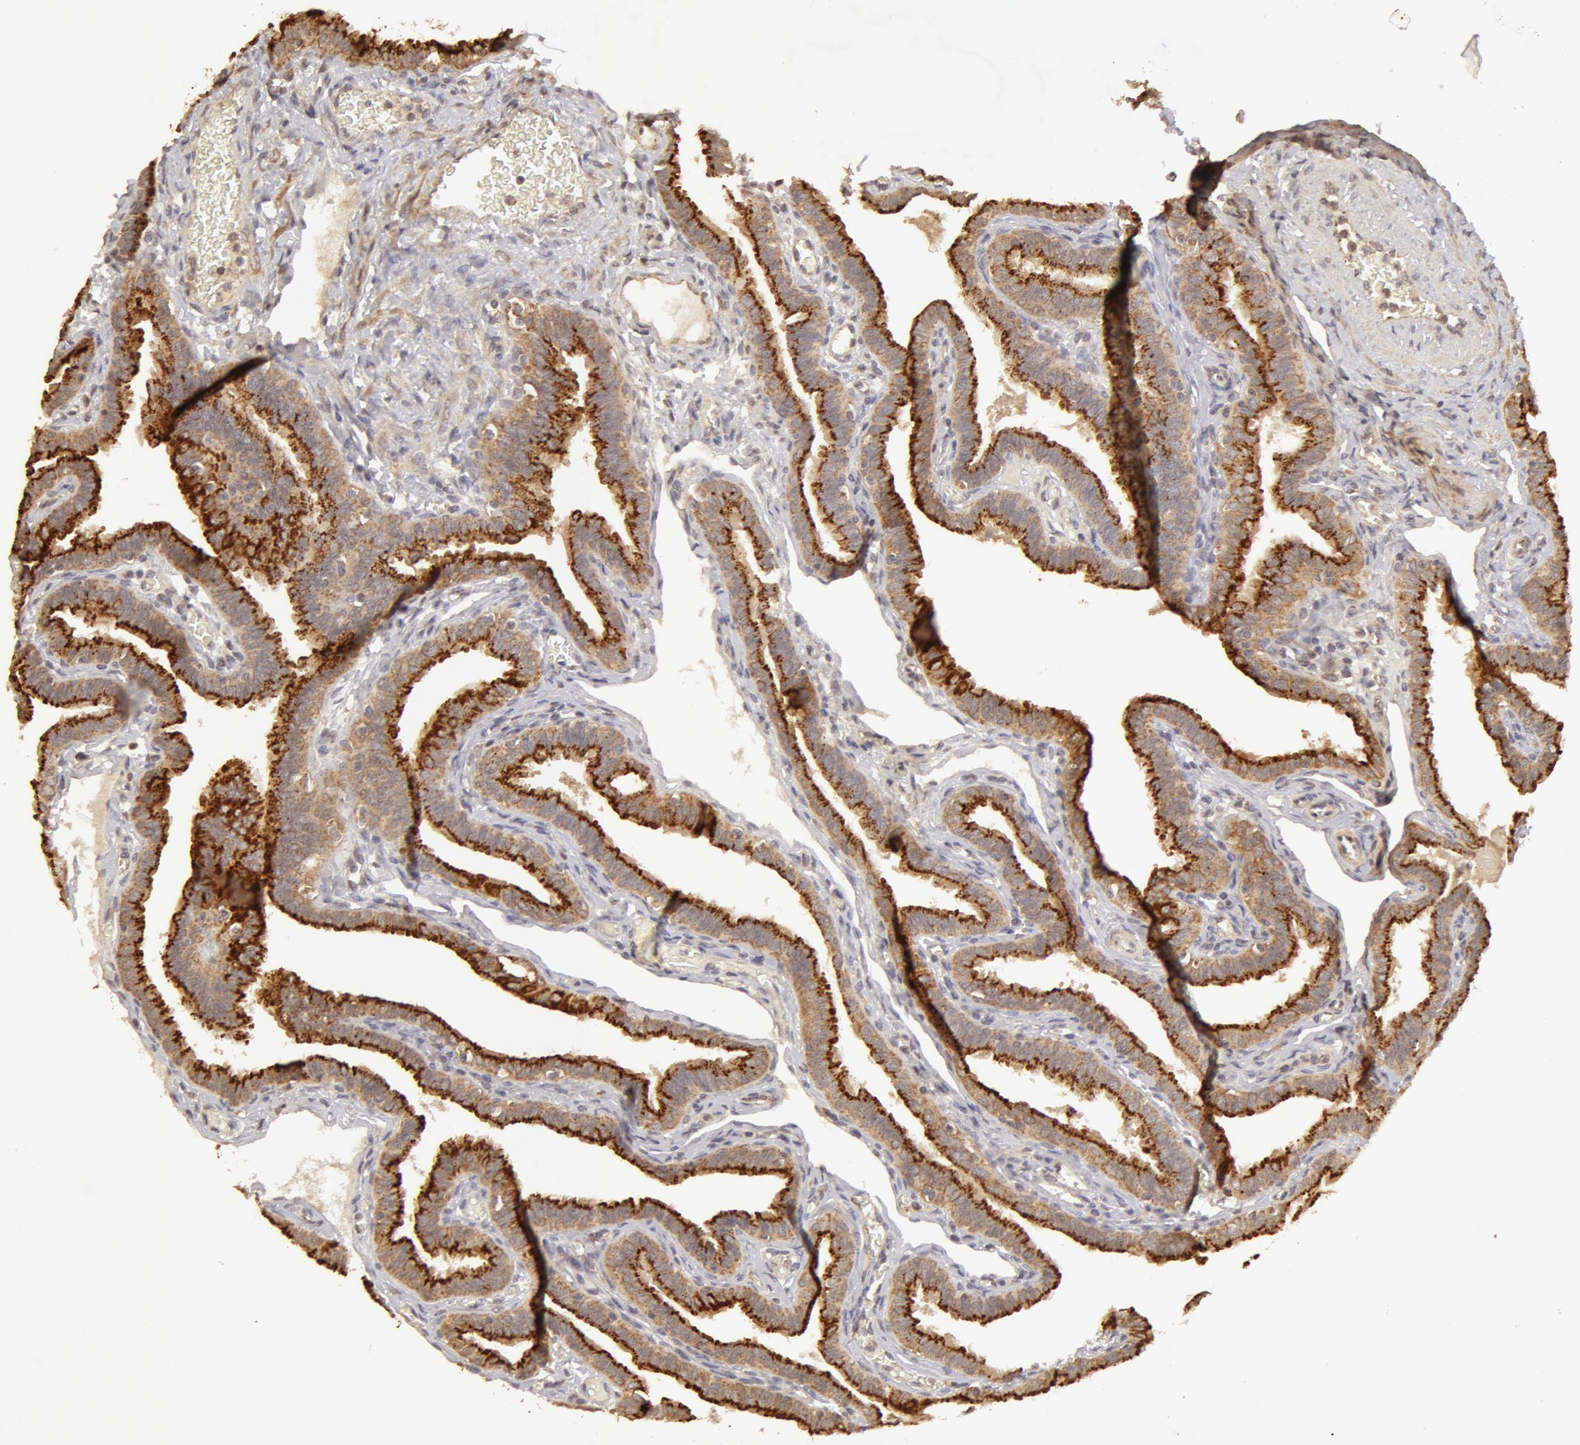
{"staining": {"intensity": "strong", "quantity": ">75%", "location": "cytoplasmic/membranous"}, "tissue": "fallopian tube", "cell_type": "Glandular cells", "image_type": "normal", "snomed": [{"axis": "morphology", "description": "Normal tissue, NOS"}, {"axis": "topography", "description": "Fallopian tube"}], "caption": "Strong cytoplasmic/membranous staining is seen in approximately >75% of glandular cells in benign fallopian tube. The staining is performed using DAB brown chromogen to label protein expression. The nuclei are counter-stained blue using hematoxylin.", "gene": "ADPRH", "patient": {"sex": "female", "age": 38}}